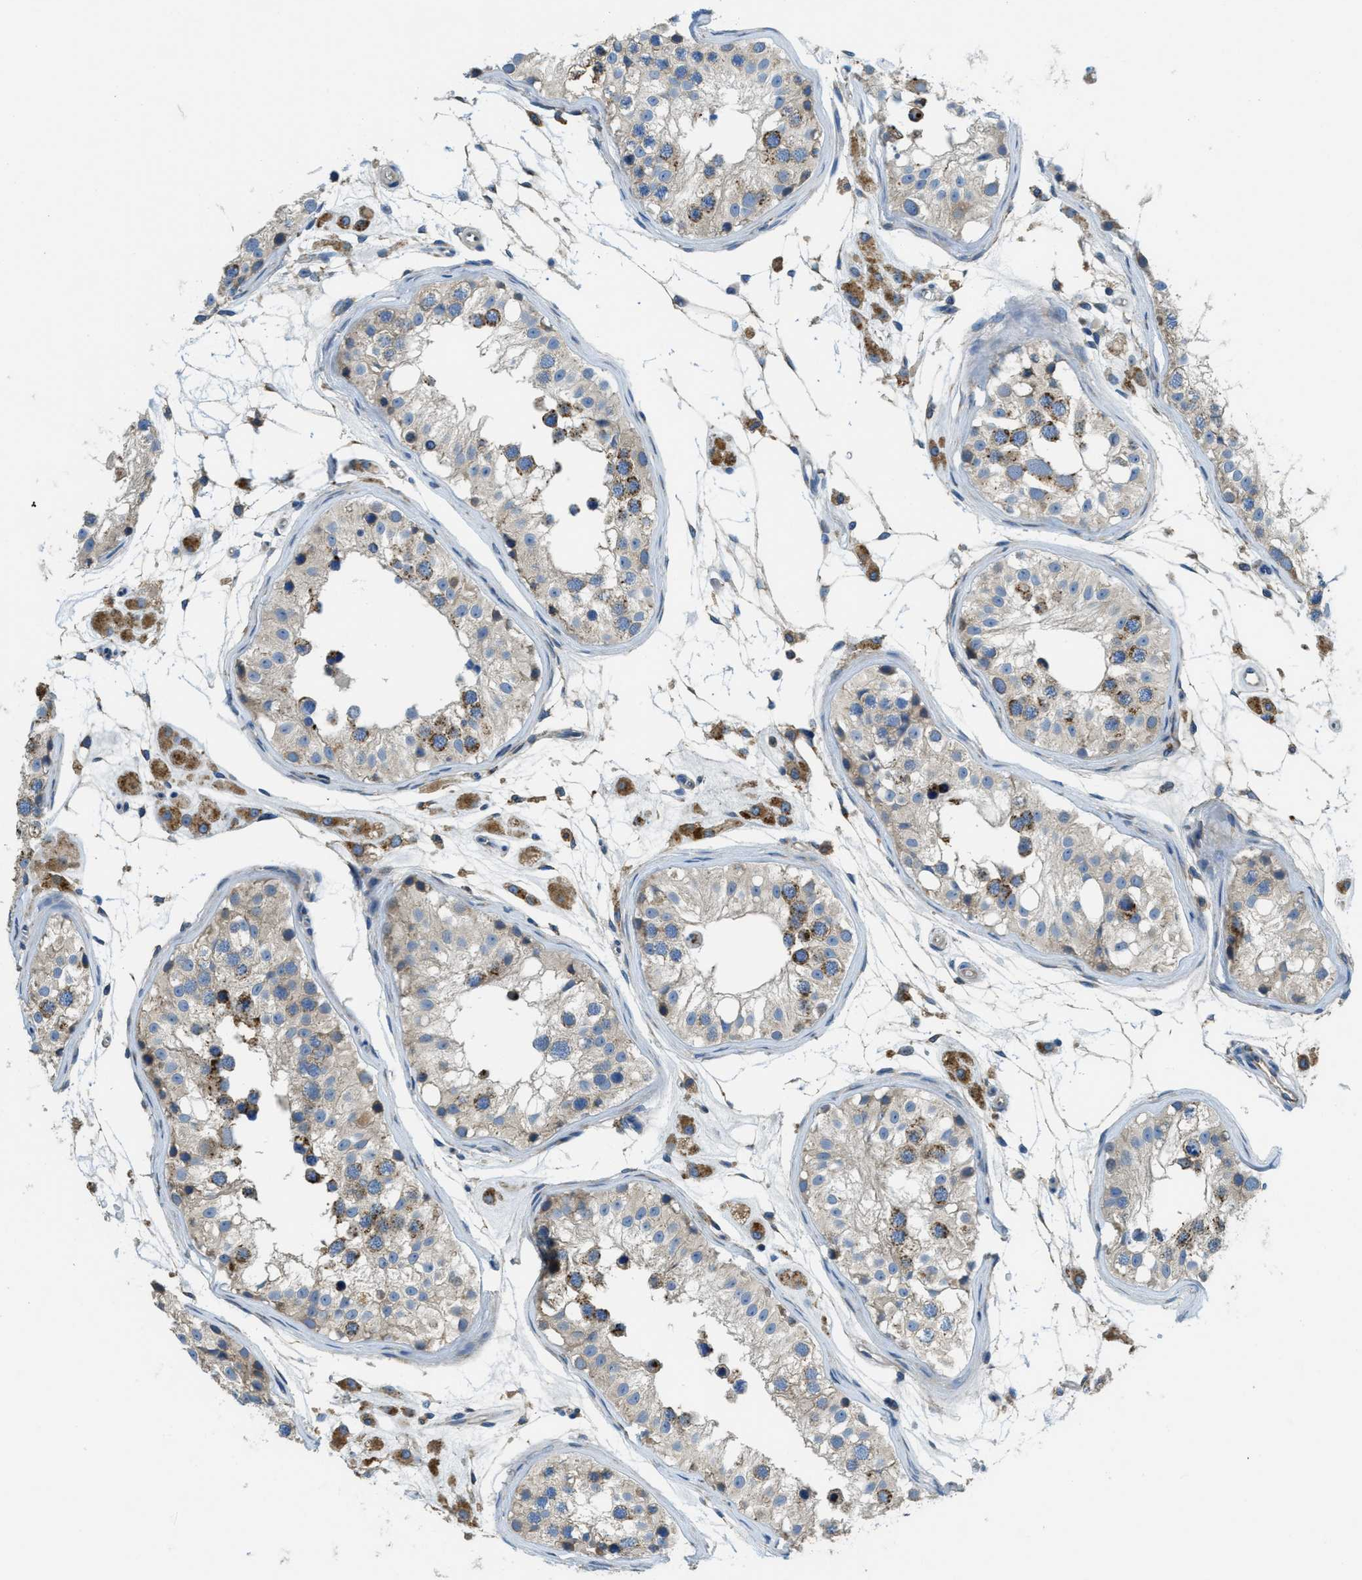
{"staining": {"intensity": "moderate", "quantity": "<25%", "location": "cytoplasmic/membranous"}, "tissue": "testis", "cell_type": "Cells in seminiferous ducts", "image_type": "normal", "snomed": [{"axis": "morphology", "description": "Normal tissue, NOS"}, {"axis": "morphology", "description": "Adenocarcinoma, metastatic, NOS"}, {"axis": "topography", "description": "Testis"}], "caption": "The immunohistochemical stain labels moderate cytoplasmic/membranous expression in cells in seminiferous ducts of normal testis.", "gene": "SSR1", "patient": {"sex": "male", "age": 26}}